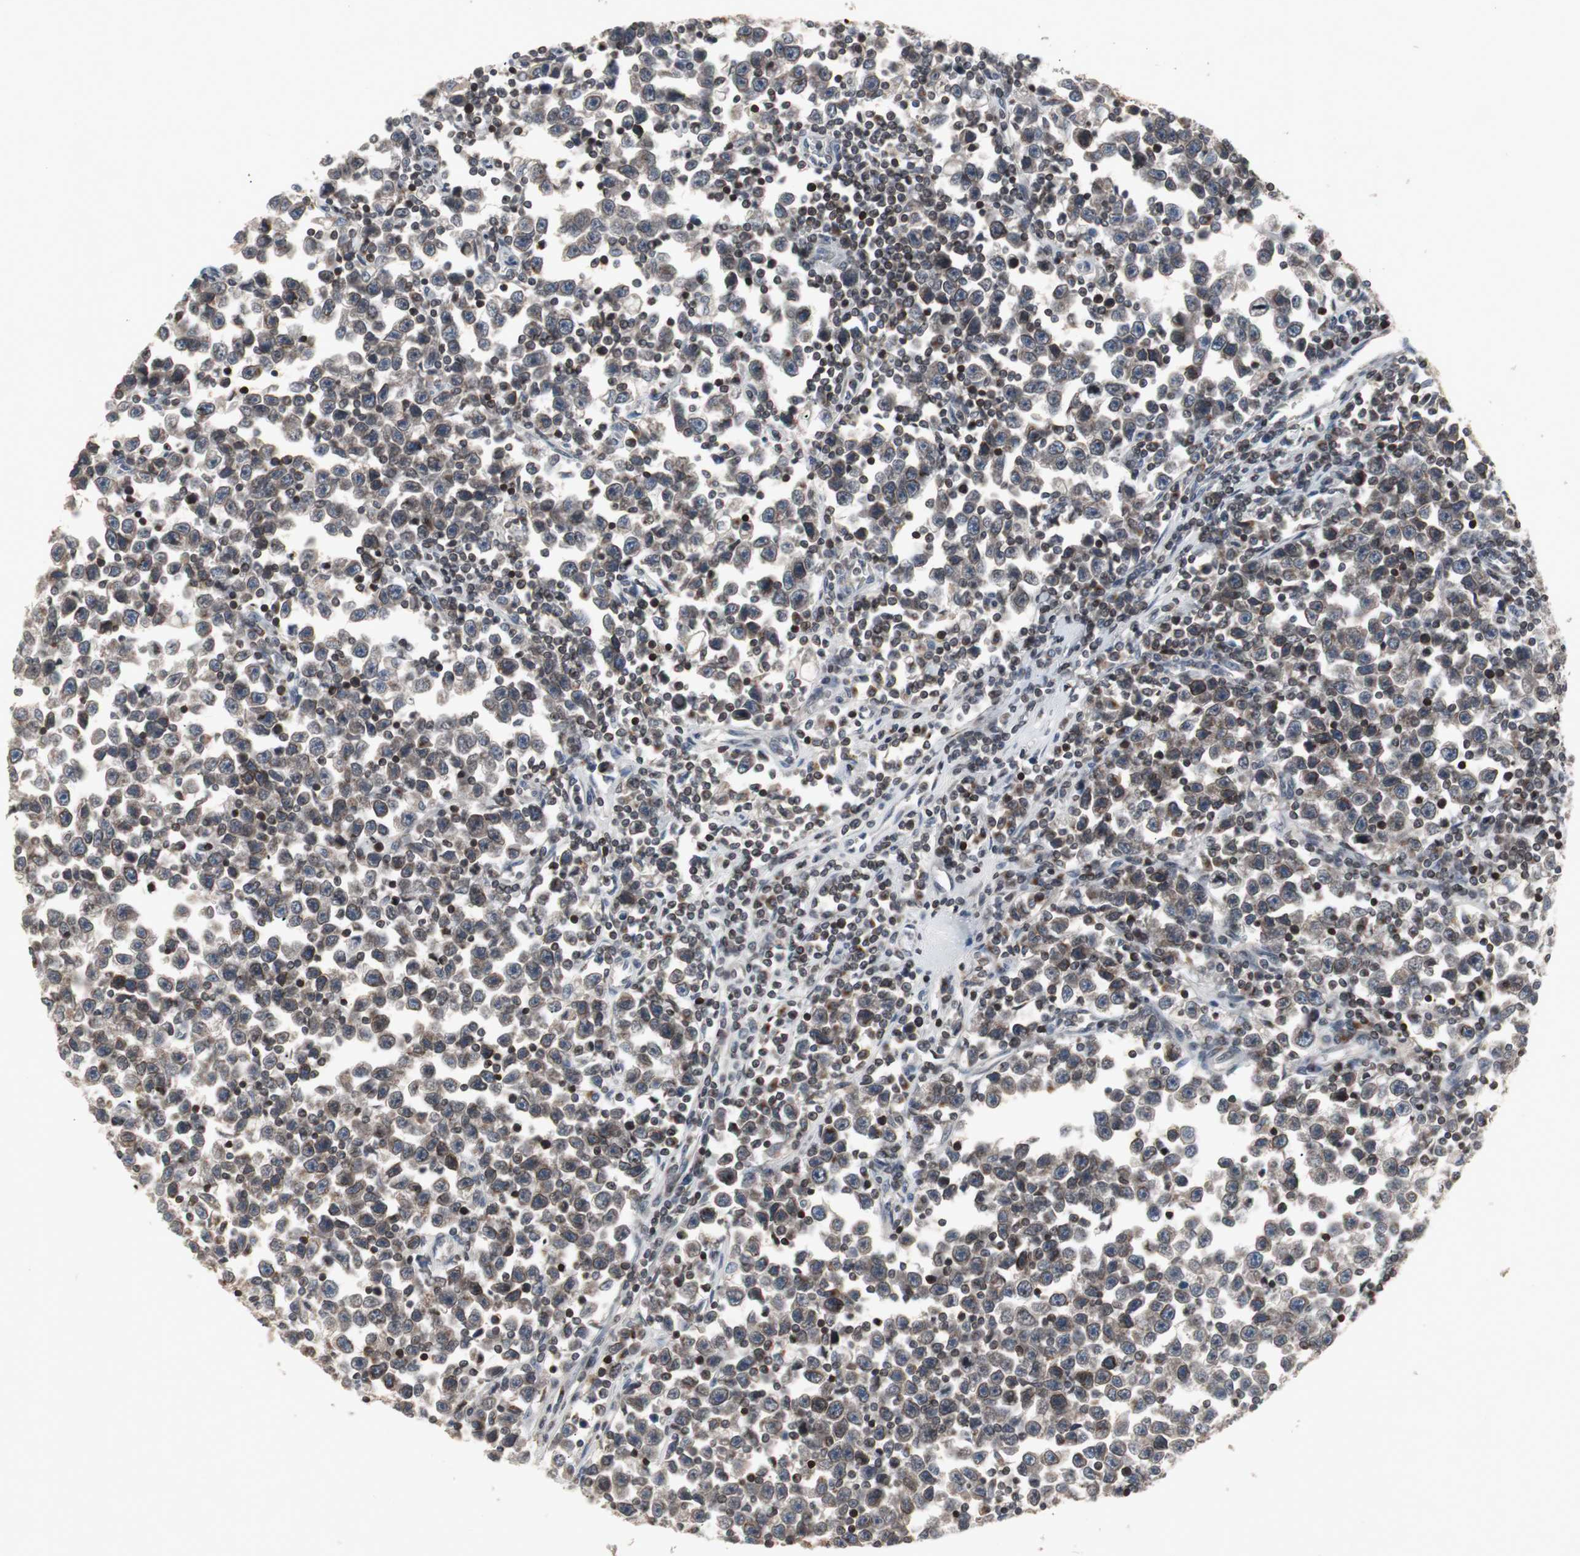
{"staining": {"intensity": "strong", "quantity": ">75%", "location": "cytoplasmic/membranous,nuclear"}, "tissue": "testis cancer", "cell_type": "Tumor cells", "image_type": "cancer", "snomed": [{"axis": "morphology", "description": "Seminoma, NOS"}, {"axis": "topography", "description": "Testis"}], "caption": "IHC micrograph of neoplastic tissue: seminoma (testis) stained using IHC reveals high levels of strong protein expression localized specifically in the cytoplasmic/membranous and nuclear of tumor cells, appearing as a cytoplasmic/membranous and nuclear brown color.", "gene": "ZNF396", "patient": {"sex": "male", "age": 43}}